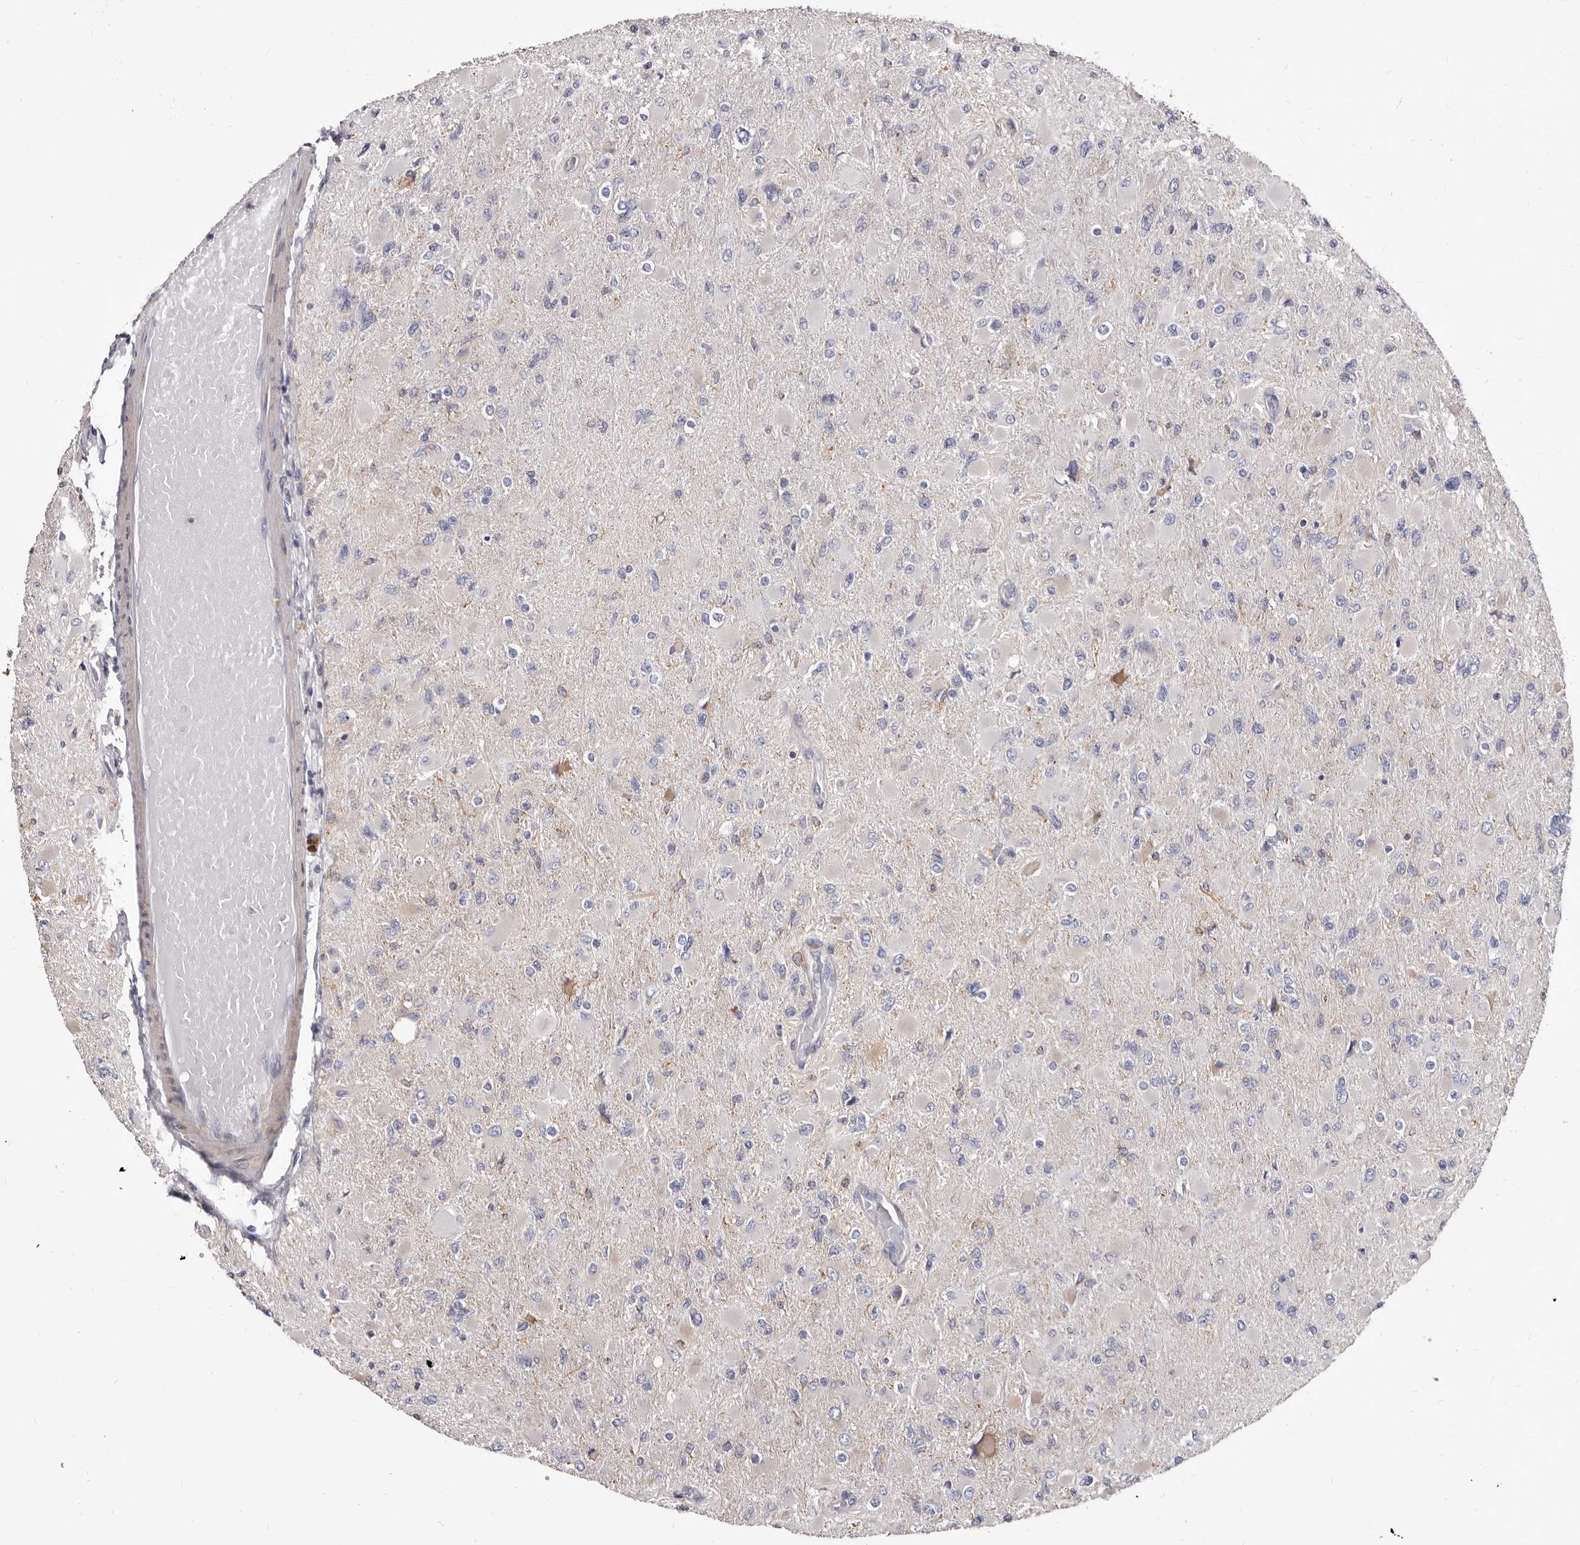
{"staining": {"intensity": "negative", "quantity": "none", "location": "none"}, "tissue": "glioma", "cell_type": "Tumor cells", "image_type": "cancer", "snomed": [{"axis": "morphology", "description": "Glioma, malignant, High grade"}, {"axis": "topography", "description": "Cerebral cortex"}], "caption": "Immunohistochemistry photomicrograph of malignant high-grade glioma stained for a protein (brown), which shows no staining in tumor cells.", "gene": "NIBAN1", "patient": {"sex": "female", "age": 36}}